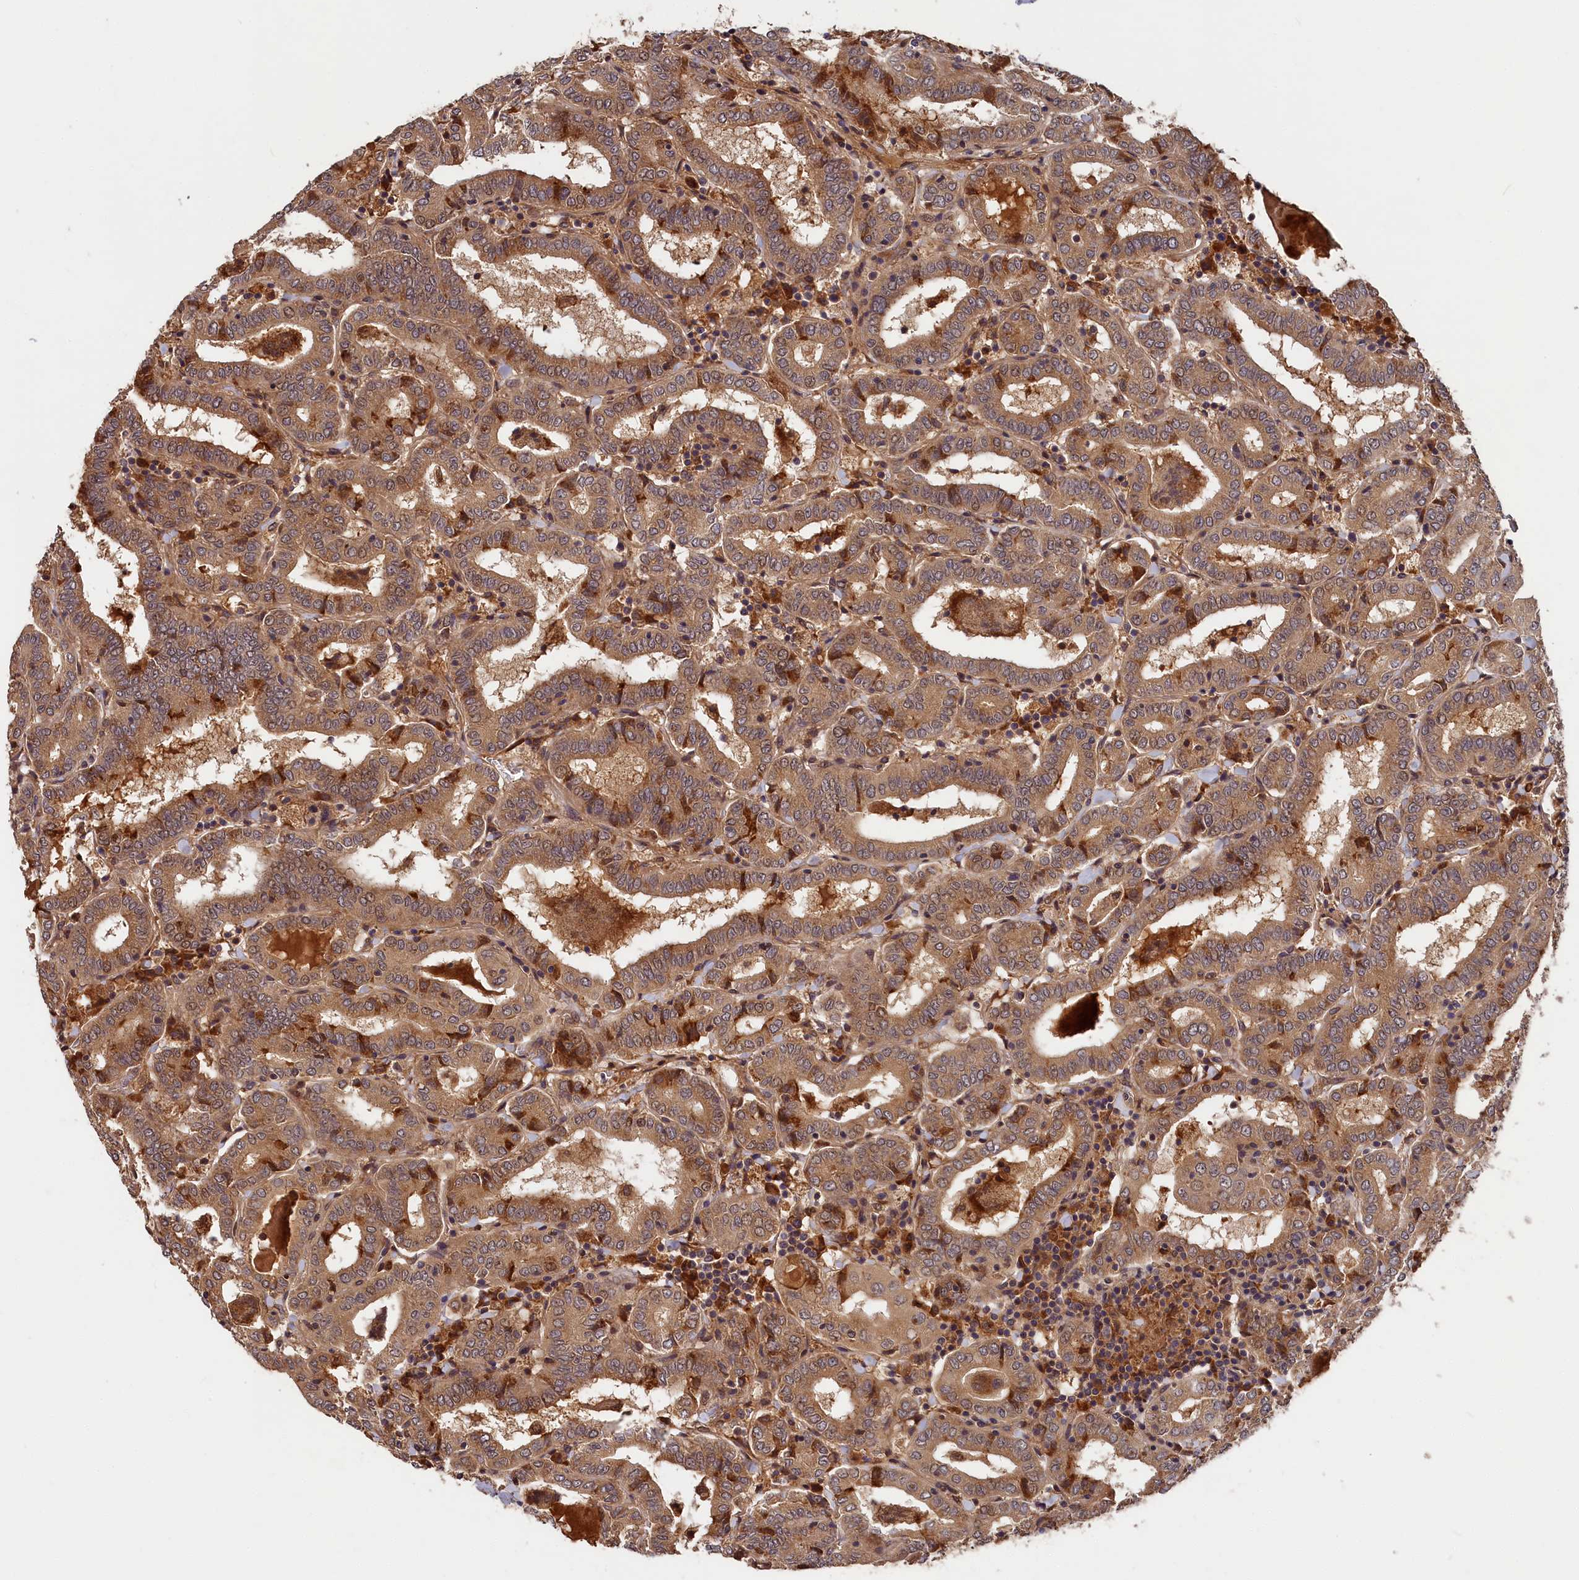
{"staining": {"intensity": "moderate", "quantity": ">75%", "location": "cytoplasmic/membranous"}, "tissue": "thyroid cancer", "cell_type": "Tumor cells", "image_type": "cancer", "snomed": [{"axis": "morphology", "description": "Papillary adenocarcinoma, NOS"}, {"axis": "topography", "description": "Thyroid gland"}], "caption": "Papillary adenocarcinoma (thyroid) stained for a protein reveals moderate cytoplasmic/membranous positivity in tumor cells.", "gene": "ITIH1", "patient": {"sex": "female", "age": 72}}